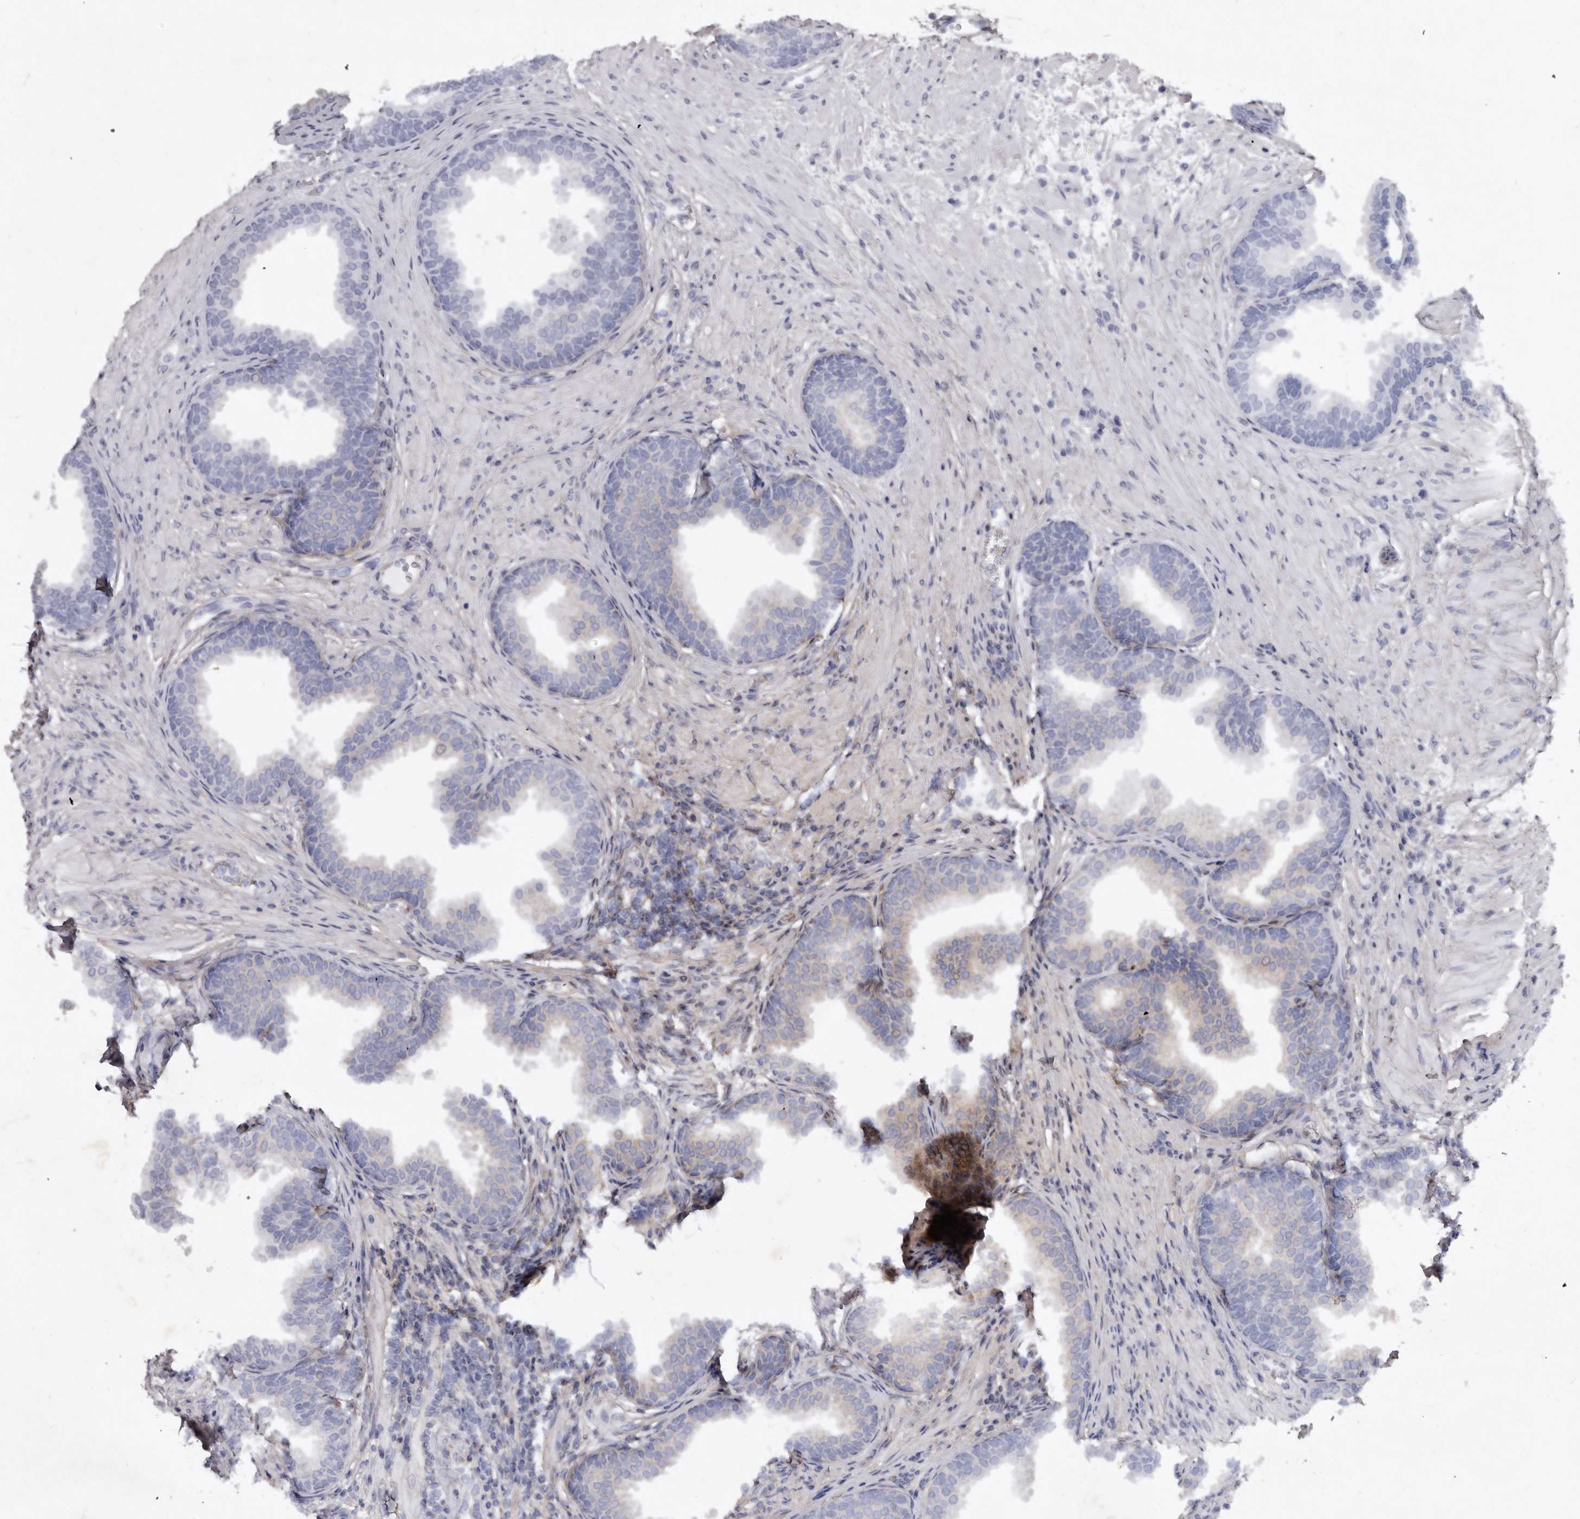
{"staining": {"intensity": "moderate", "quantity": "<25%", "location": "cytoplasmic/membranous,nuclear"}, "tissue": "prostate", "cell_type": "Glandular cells", "image_type": "normal", "snomed": [{"axis": "morphology", "description": "Normal tissue, NOS"}, {"axis": "topography", "description": "Prostate"}], "caption": "Protein staining demonstrates moderate cytoplasmic/membranous,nuclear staining in about <25% of glandular cells in unremarkable prostate.", "gene": "ABL1", "patient": {"sex": "male", "age": 76}}